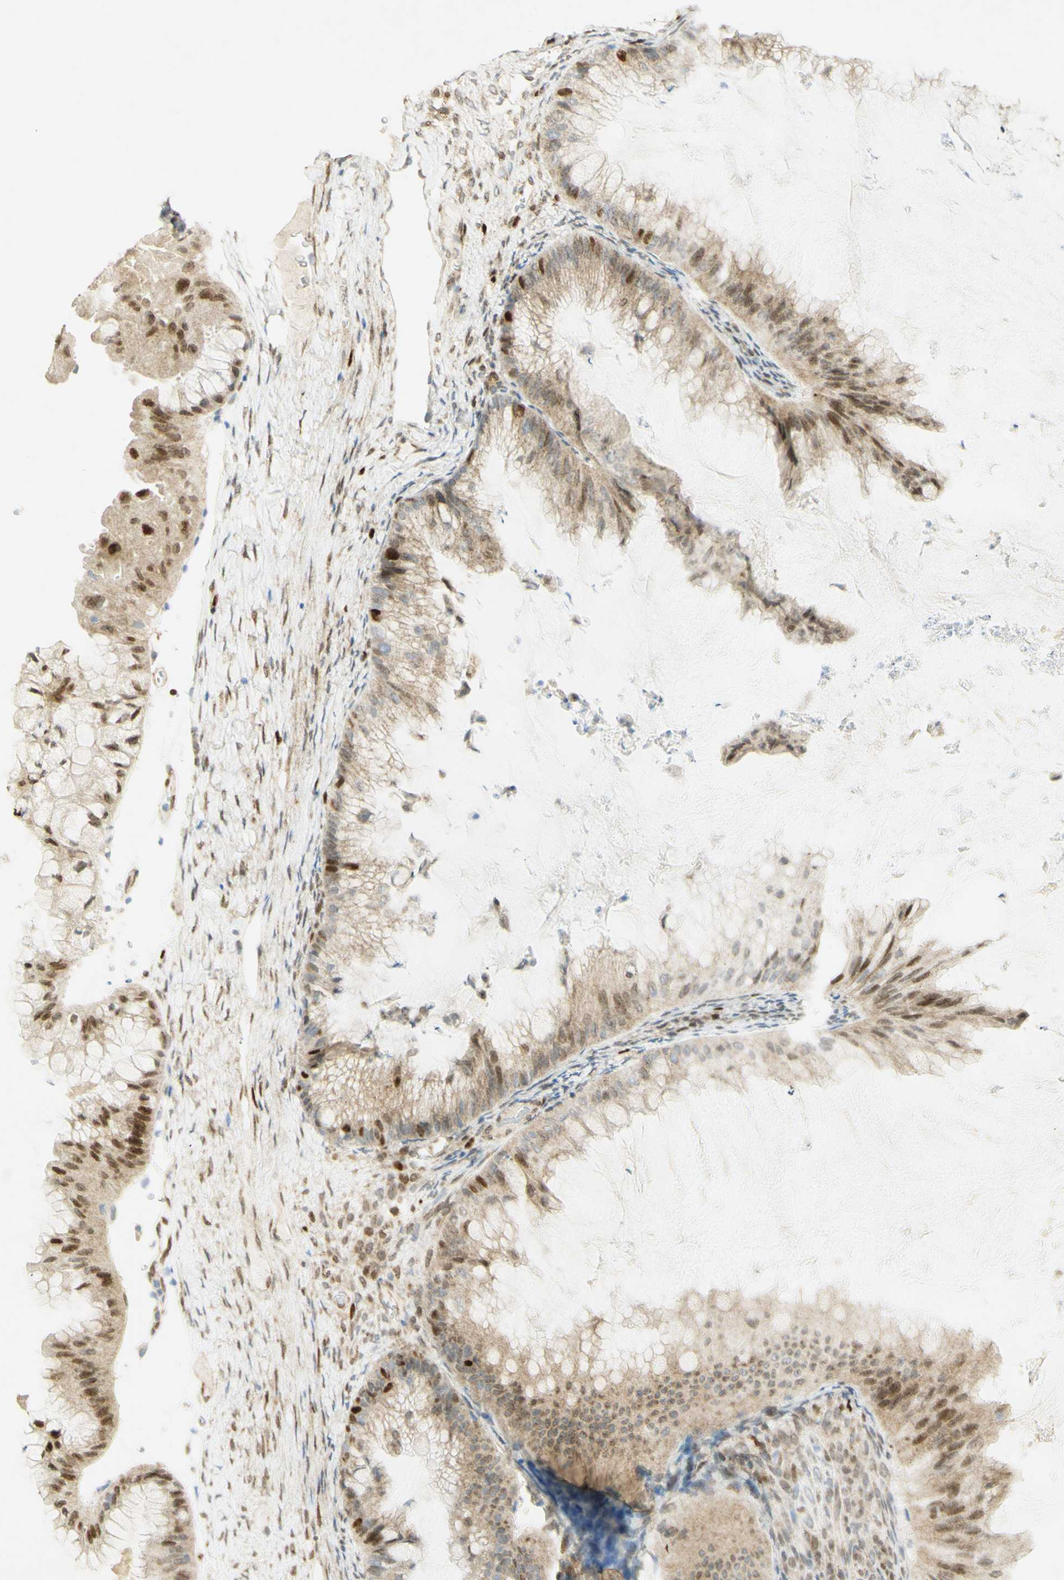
{"staining": {"intensity": "strong", "quantity": "25%-75%", "location": "nuclear"}, "tissue": "ovarian cancer", "cell_type": "Tumor cells", "image_type": "cancer", "snomed": [{"axis": "morphology", "description": "Cystadenocarcinoma, mucinous, NOS"}, {"axis": "topography", "description": "Ovary"}], "caption": "Strong nuclear staining is seen in approximately 25%-75% of tumor cells in mucinous cystadenocarcinoma (ovarian). (DAB (3,3'-diaminobenzidine) = brown stain, brightfield microscopy at high magnification).", "gene": "E2F1", "patient": {"sex": "female", "age": 61}}